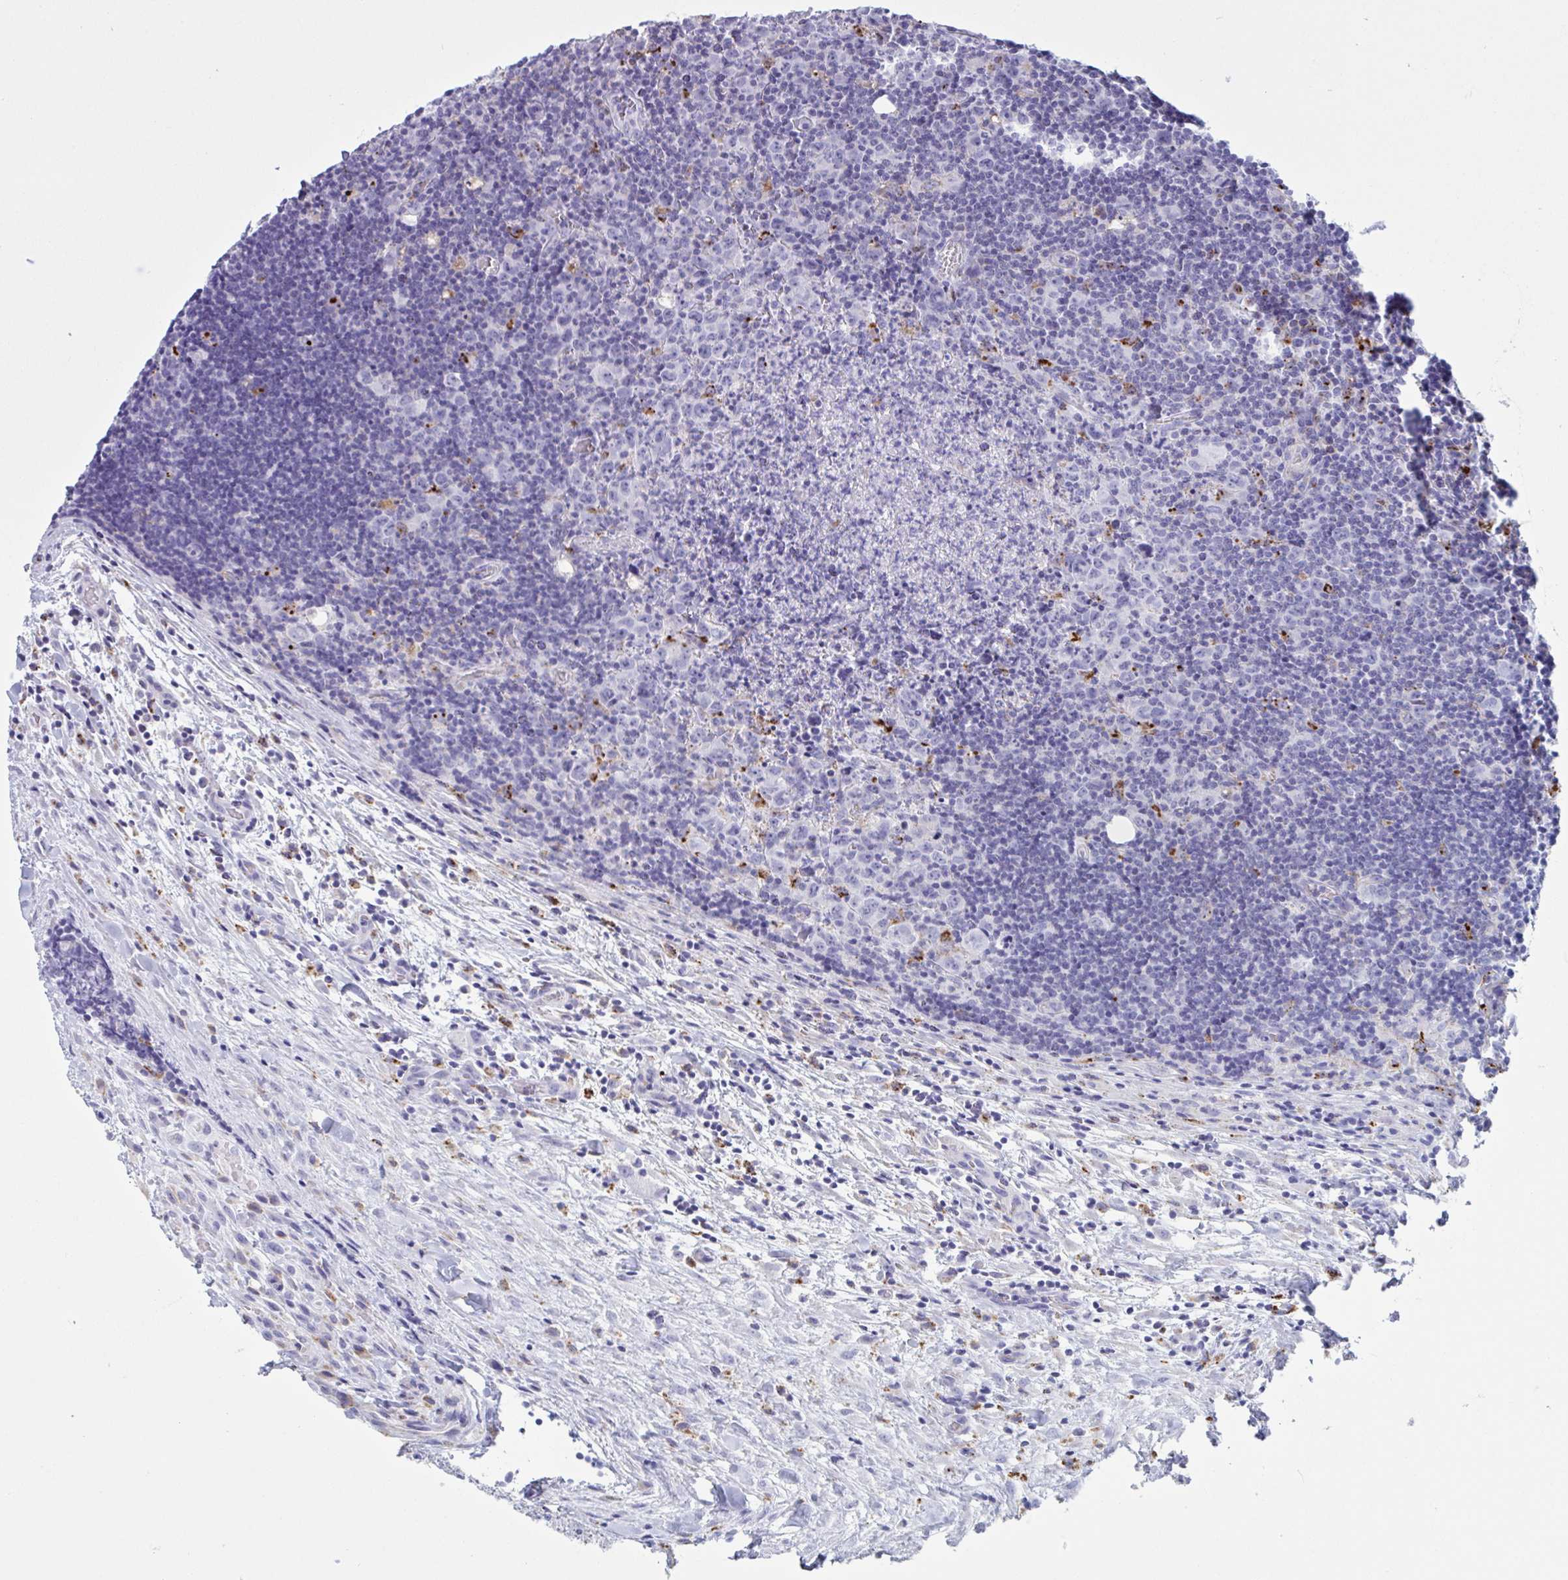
{"staining": {"intensity": "negative", "quantity": "none", "location": "none"}, "tissue": "lymphoma", "cell_type": "Tumor cells", "image_type": "cancer", "snomed": [{"axis": "morphology", "description": "Hodgkin's disease, NOS"}, {"axis": "topography", "description": "Lymph node"}], "caption": "Lymphoma was stained to show a protein in brown. There is no significant positivity in tumor cells.", "gene": "XCL1", "patient": {"sex": "female", "age": 18}}